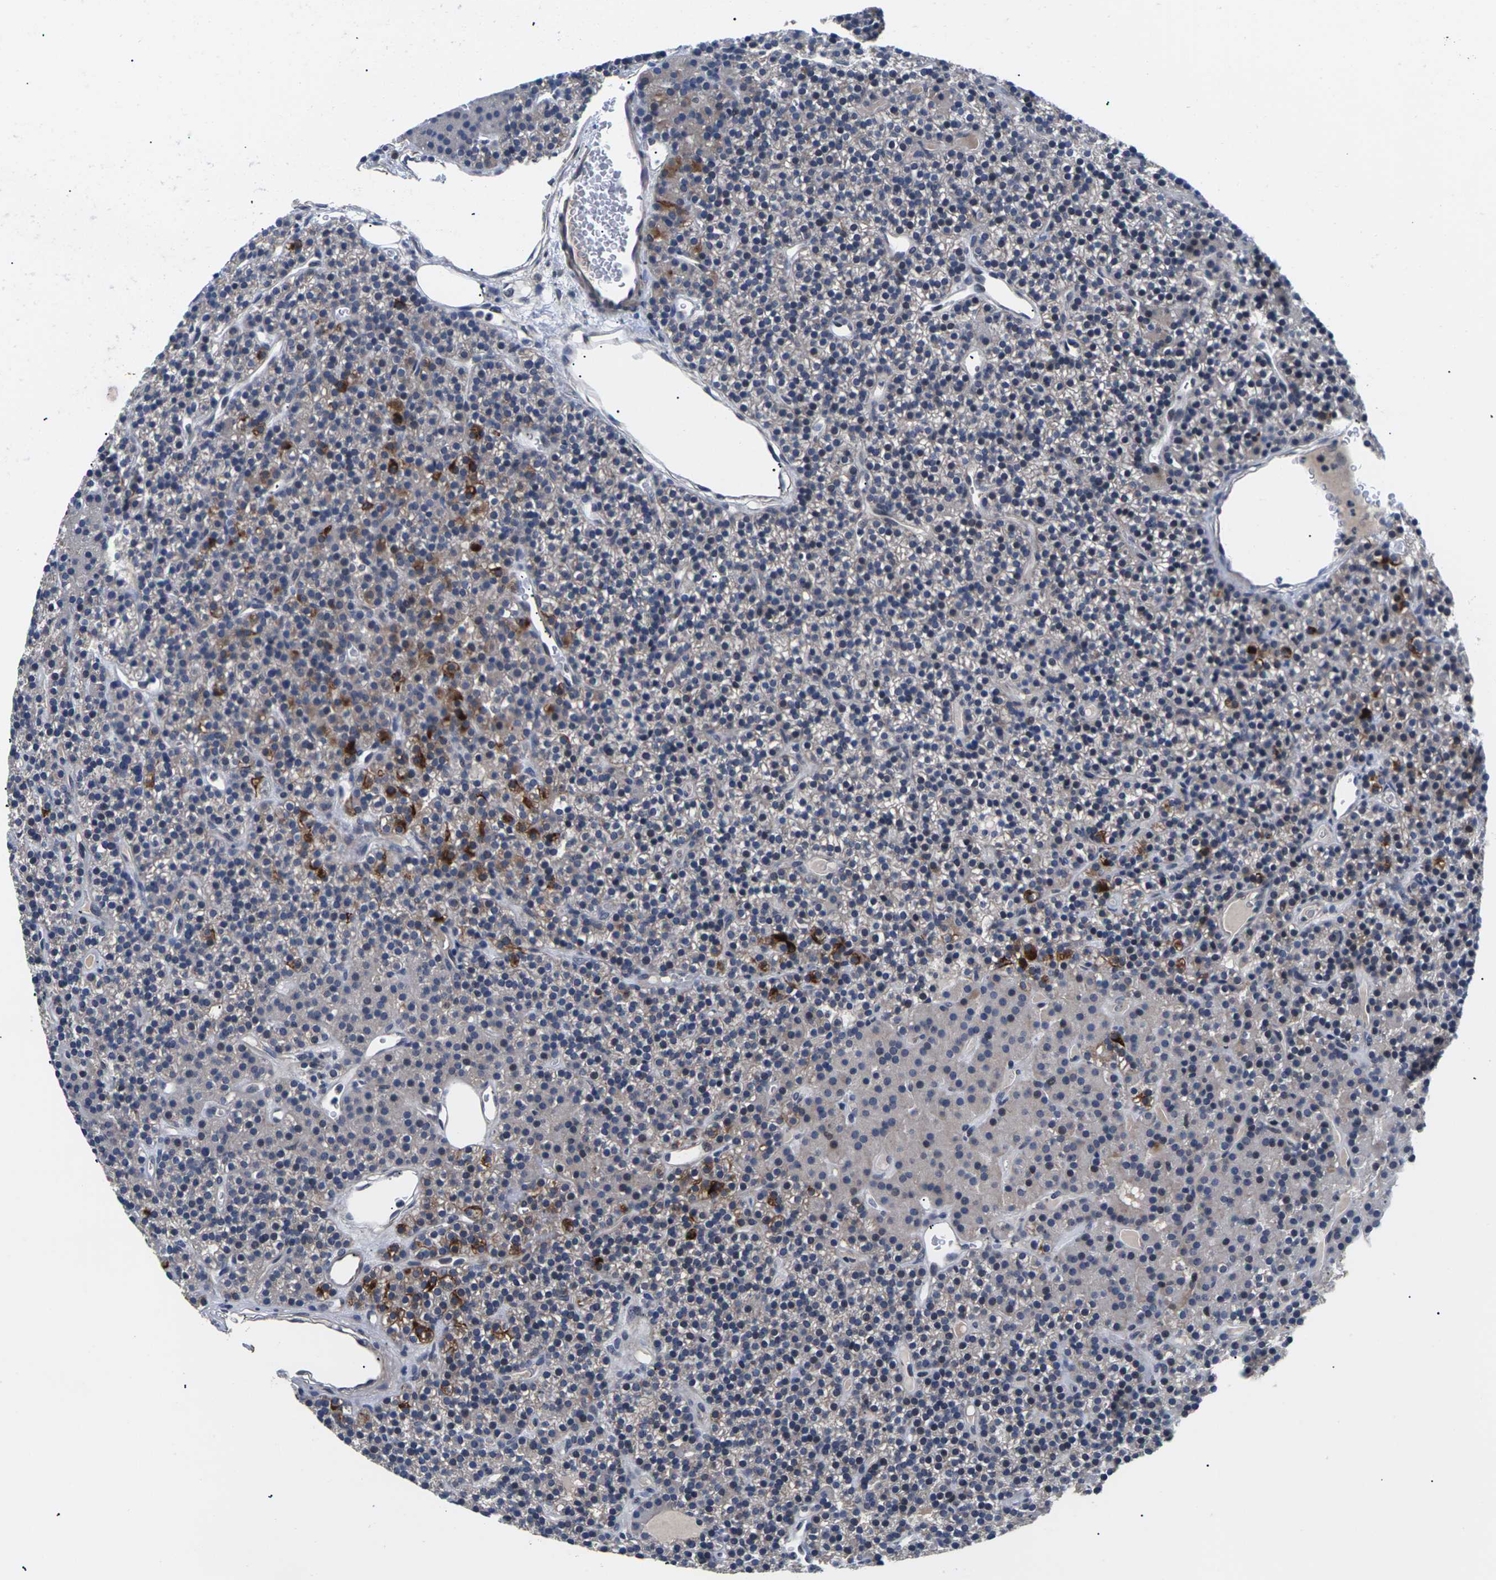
{"staining": {"intensity": "moderate", "quantity": "<25%", "location": "cytoplasmic/membranous"}, "tissue": "parathyroid gland", "cell_type": "Glandular cells", "image_type": "normal", "snomed": [{"axis": "morphology", "description": "Normal tissue, NOS"}, {"axis": "morphology", "description": "Hyperplasia, NOS"}, {"axis": "topography", "description": "Parathyroid gland"}], "caption": "IHC staining of benign parathyroid gland, which shows low levels of moderate cytoplasmic/membranous expression in about <25% of glandular cells indicating moderate cytoplasmic/membranous protein expression. The staining was performed using DAB (3,3'-diaminobenzidine) (brown) for protein detection and nuclei were counterstained in hematoxylin (blue).", "gene": "ST6GAL2", "patient": {"sex": "male", "age": 44}}